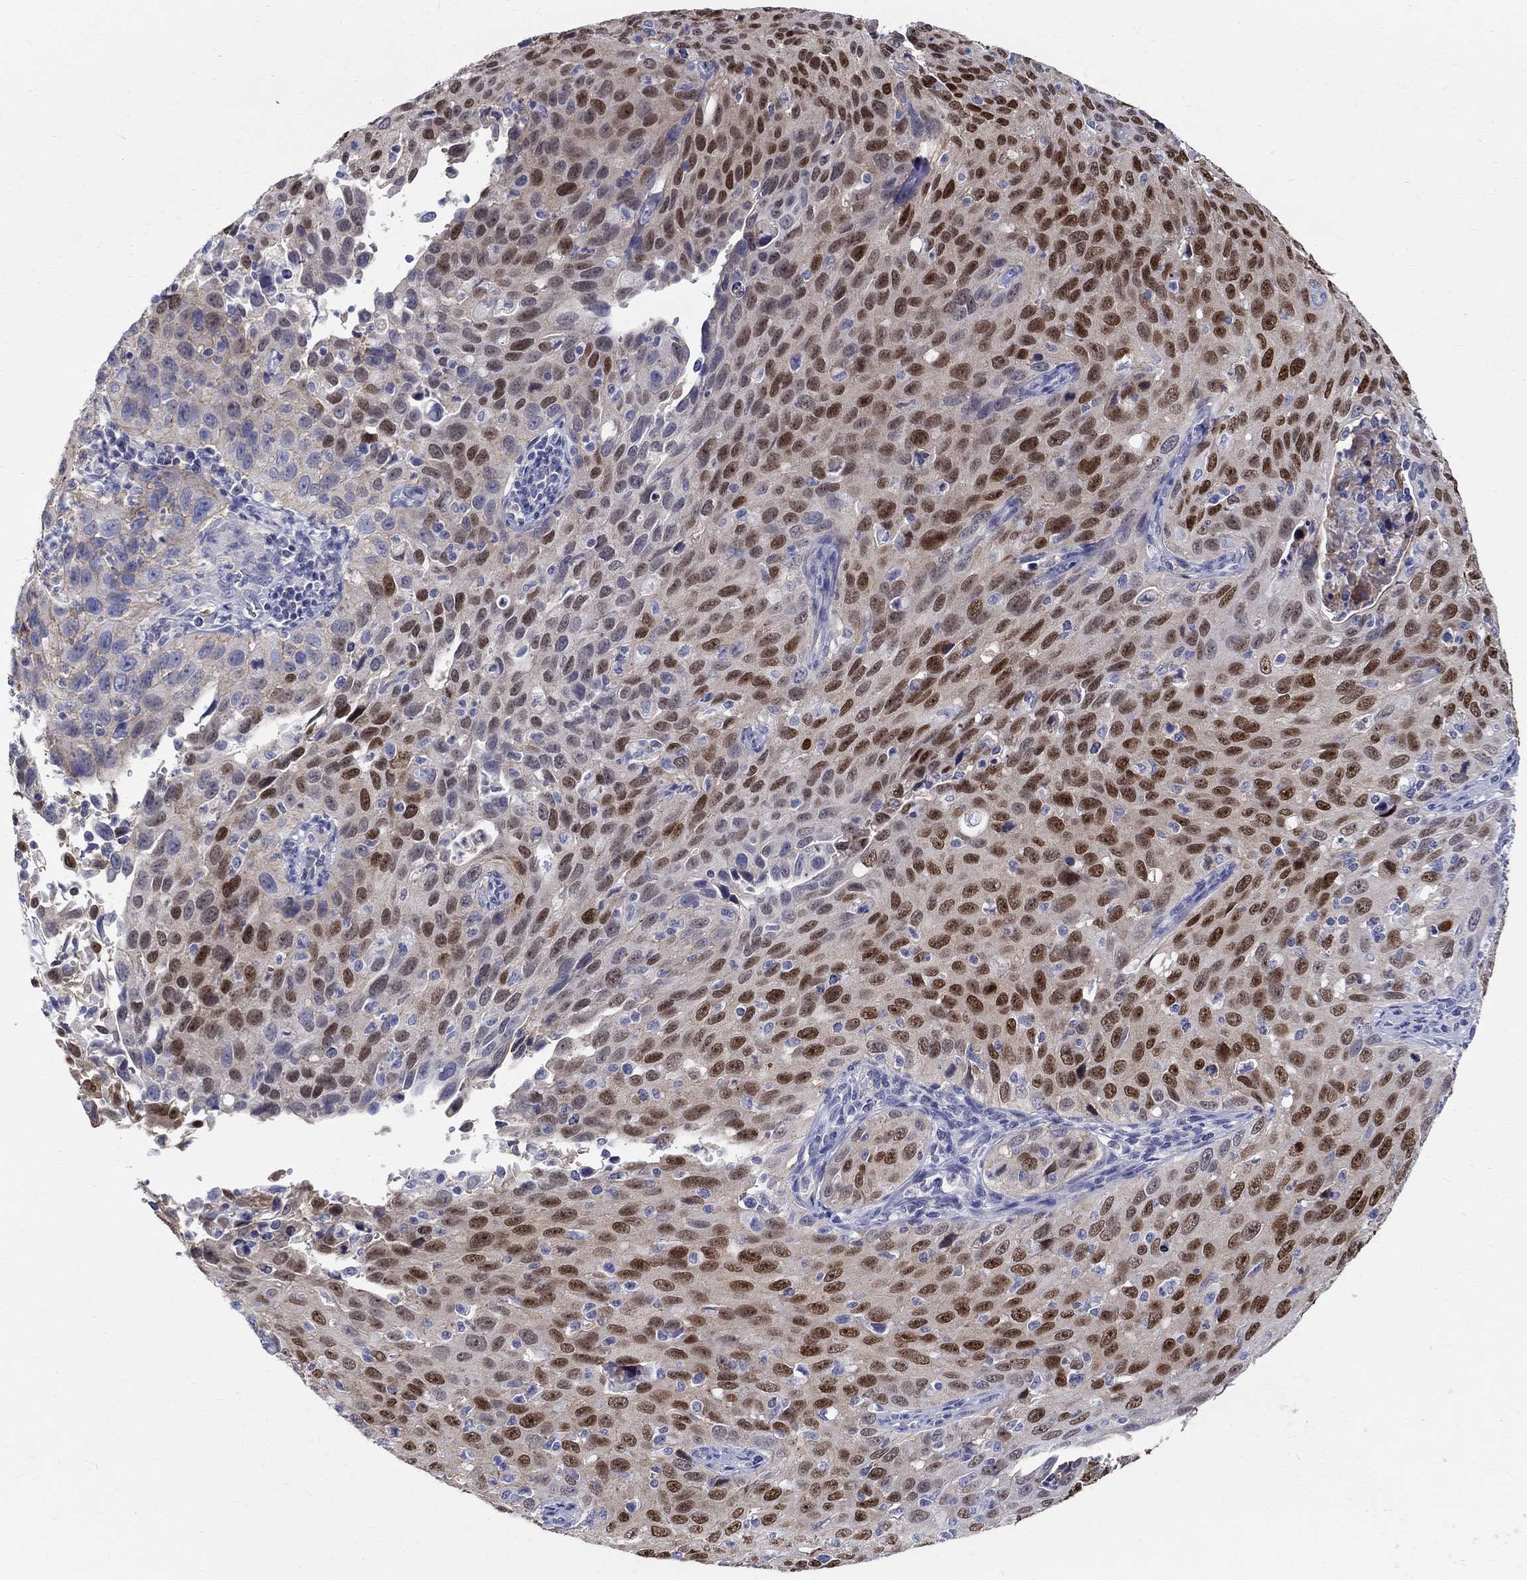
{"staining": {"intensity": "moderate", "quantity": "25%-75%", "location": "nuclear"}, "tissue": "cervical cancer", "cell_type": "Tumor cells", "image_type": "cancer", "snomed": [{"axis": "morphology", "description": "Squamous cell carcinoma, NOS"}, {"axis": "topography", "description": "Cervix"}], "caption": "High-magnification brightfield microscopy of cervical cancer (squamous cell carcinoma) stained with DAB (3,3'-diaminobenzidine) (brown) and counterstained with hematoxylin (blue). tumor cells exhibit moderate nuclear positivity is identified in approximately25%-75% of cells.", "gene": "SOX2", "patient": {"sex": "female", "age": 26}}